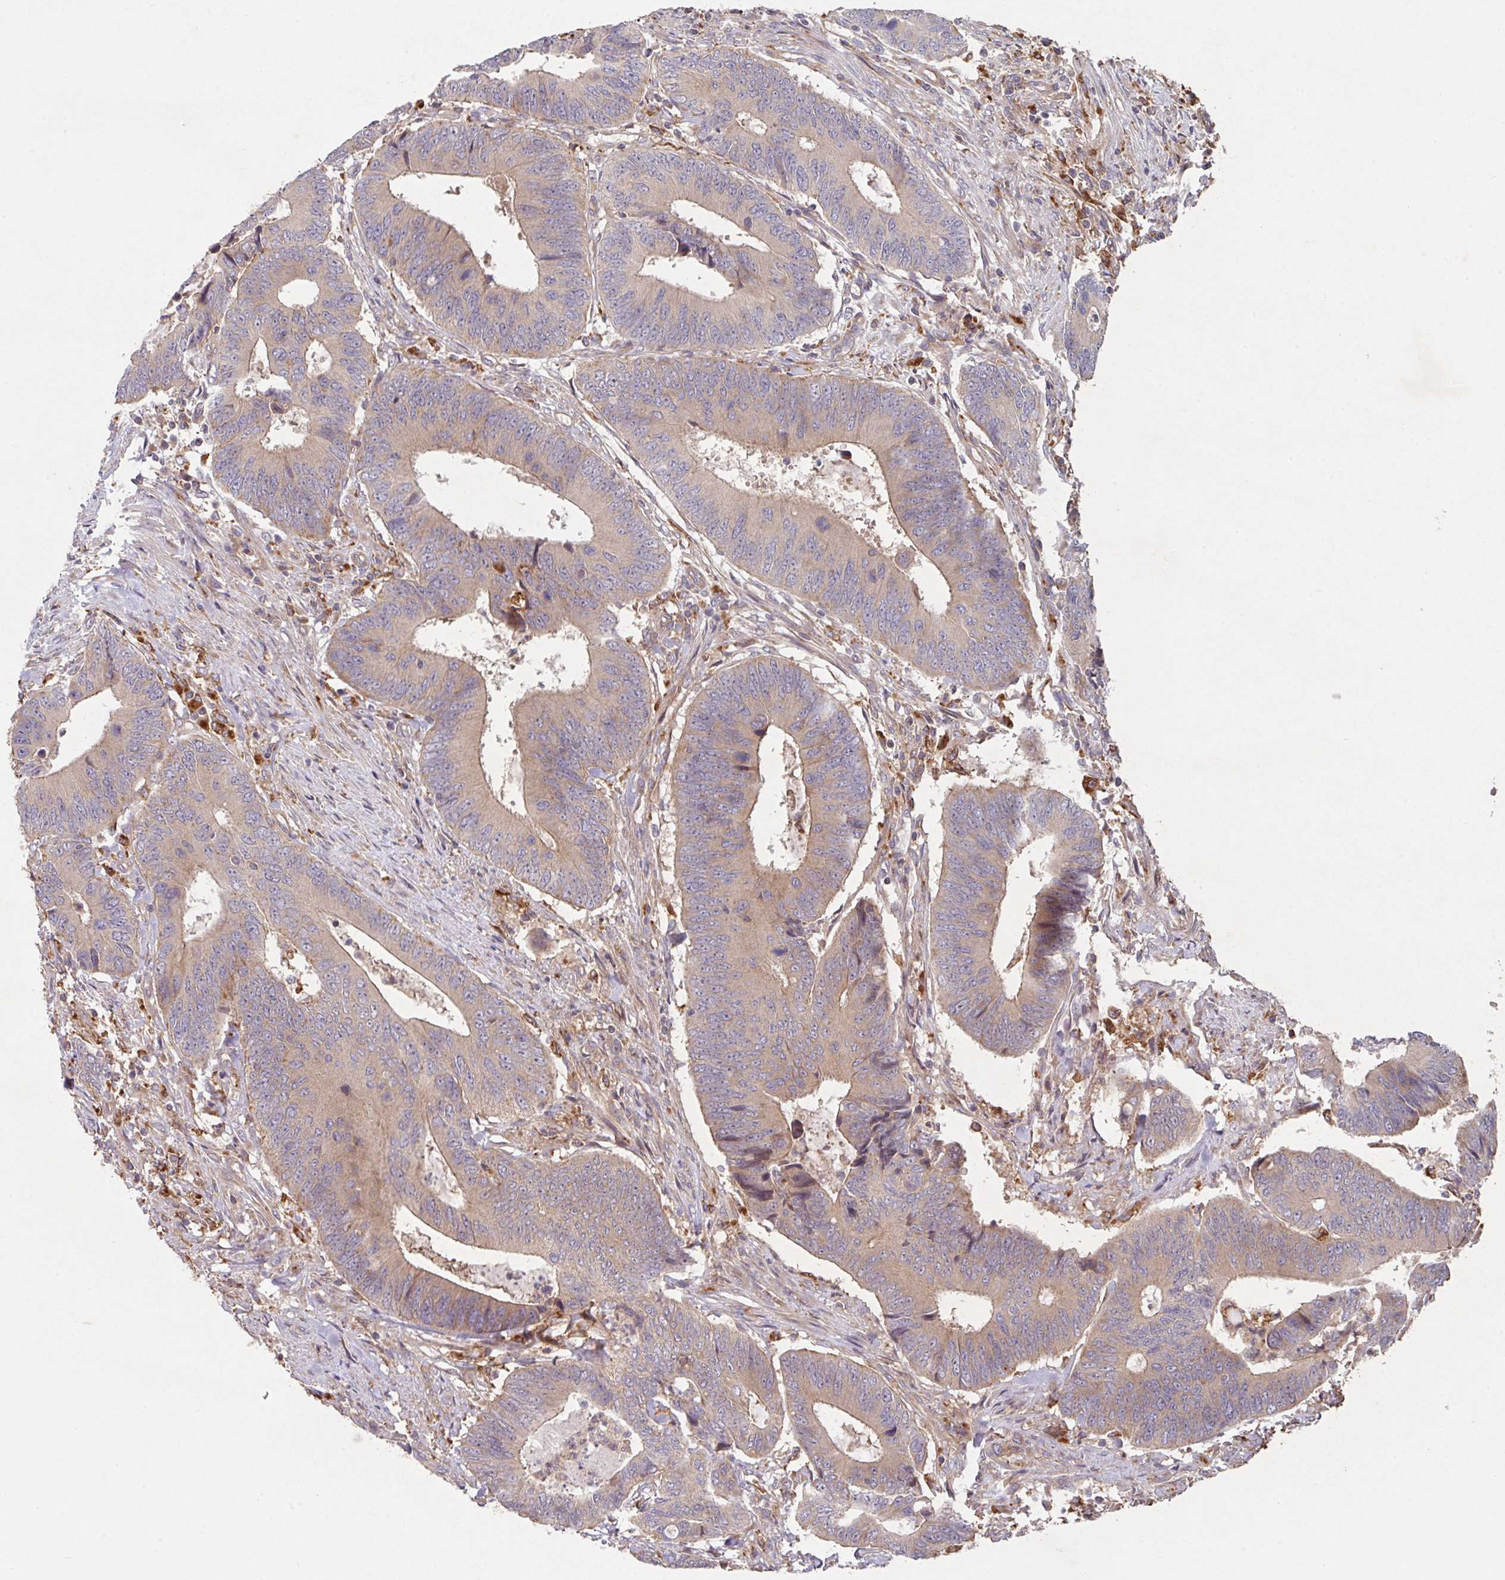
{"staining": {"intensity": "weak", "quantity": ">75%", "location": "cytoplasmic/membranous"}, "tissue": "colorectal cancer", "cell_type": "Tumor cells", "image_type": "cancer", "snomed": [{"axis": "morphology", "description": "Adenocarcinoma, NOS"}, {"axis": "topography", "description": "Colon"}], "caption": "This is an image of IHC staining of colorectal adenocarcinoma, which shows weak positivity in the cytoplasmic/membranous of tumor cells.", "gene": "TRIM14", "patient": {"sex": "male", "age": 87}}